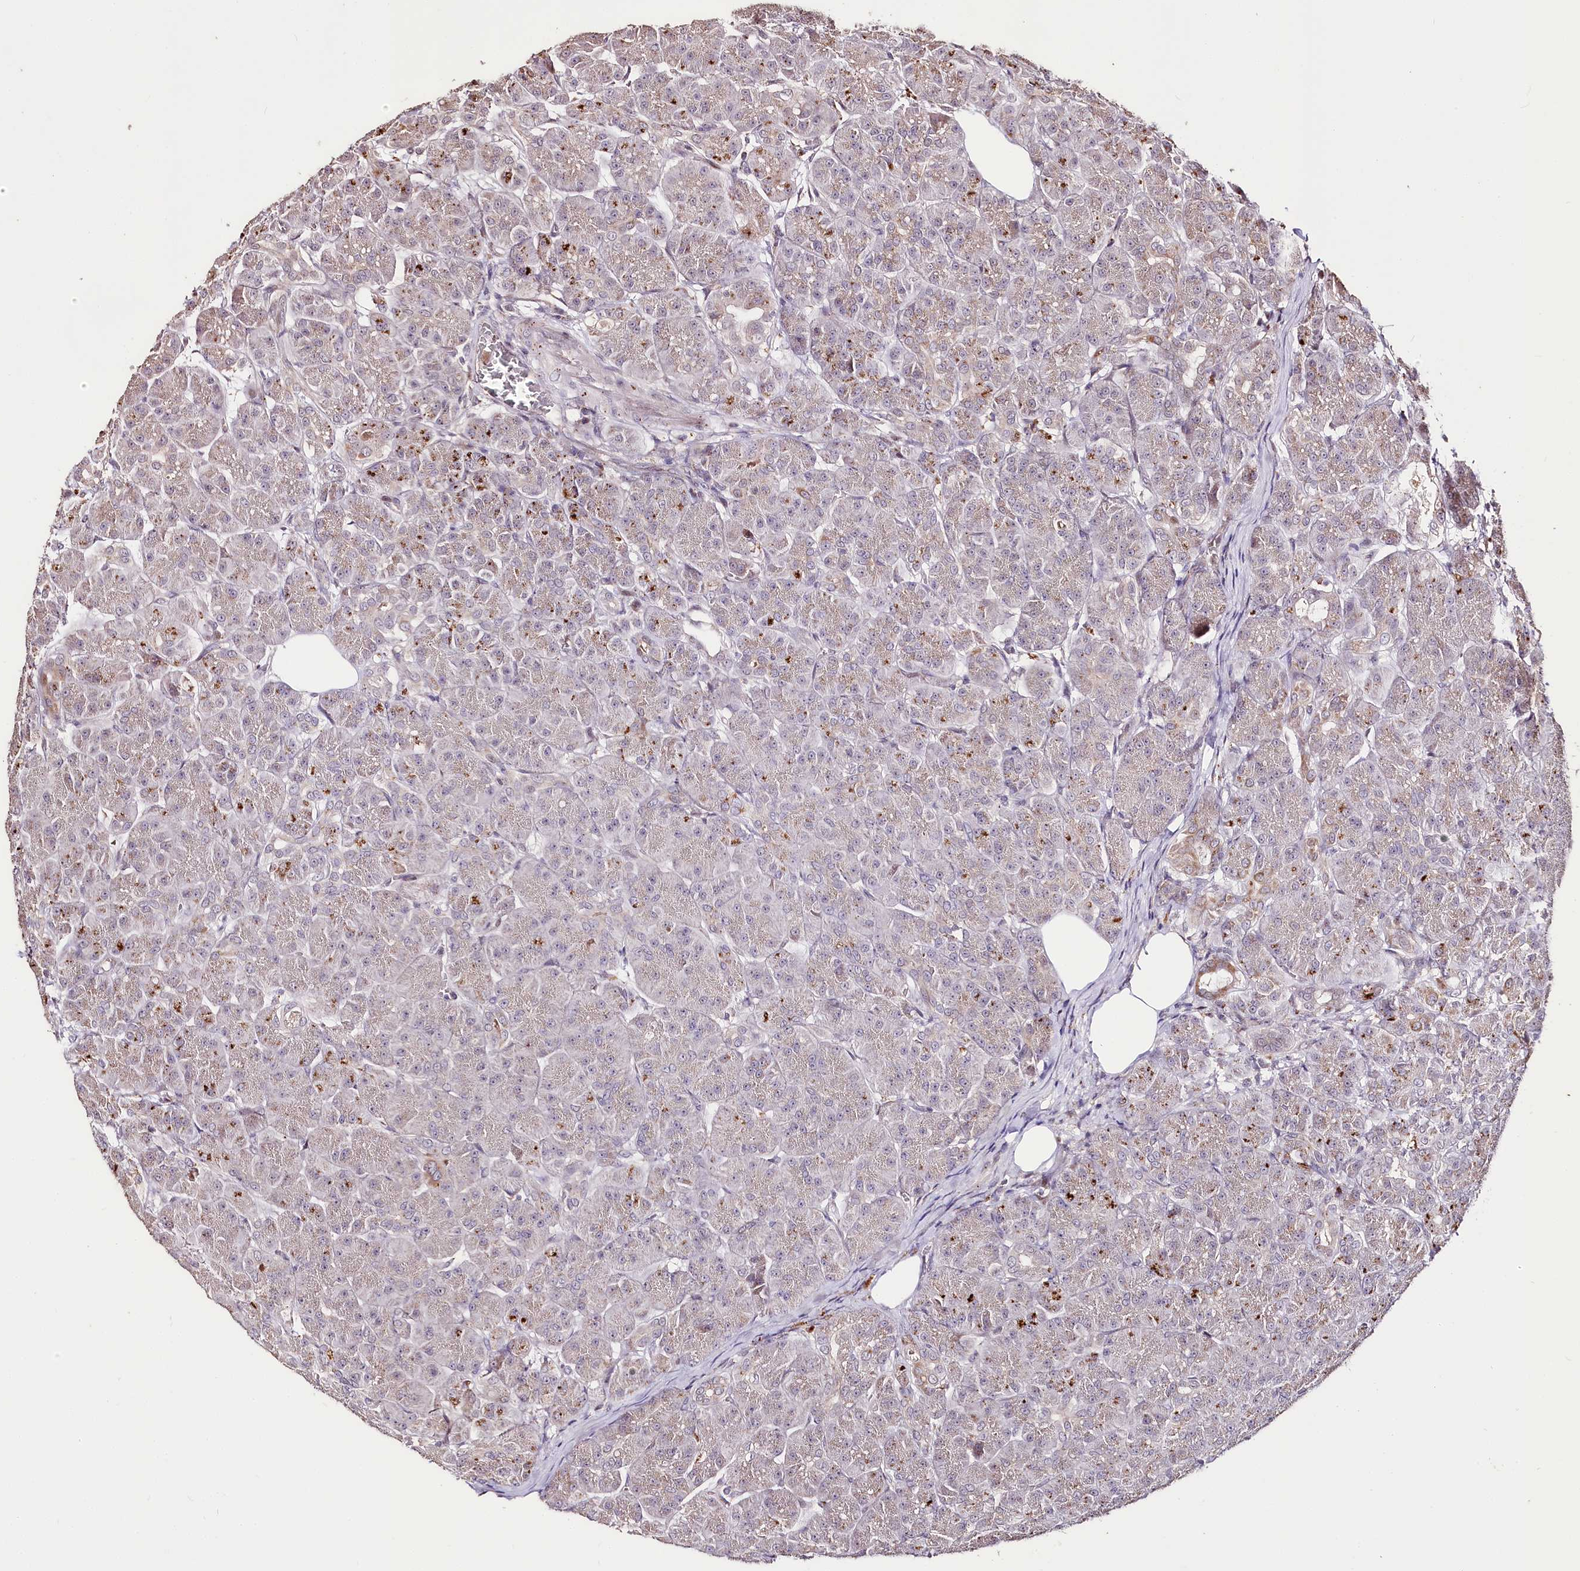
{"staining": {"intensity": "moderate", "quantity": "25%-75%", "location": "cytoplasmic/membranous"}, "tissue": "pancreas", "cell_type": "Exocrine glandular cells", "image_type": "normal", "snomed": [{"axis": "morphology", "description": "Normal tissue, NOS"}, {"axis": "topography", "description": "Pancreas"}], "caption": "Pancreas stained with a brown dye reveals moderate cytoplasmic/membranous positive positivity in approximately 25%-75% of exocrine glandular cells.", "gene": "CARD19", "patient": {"sex": "male", "age": 63}}